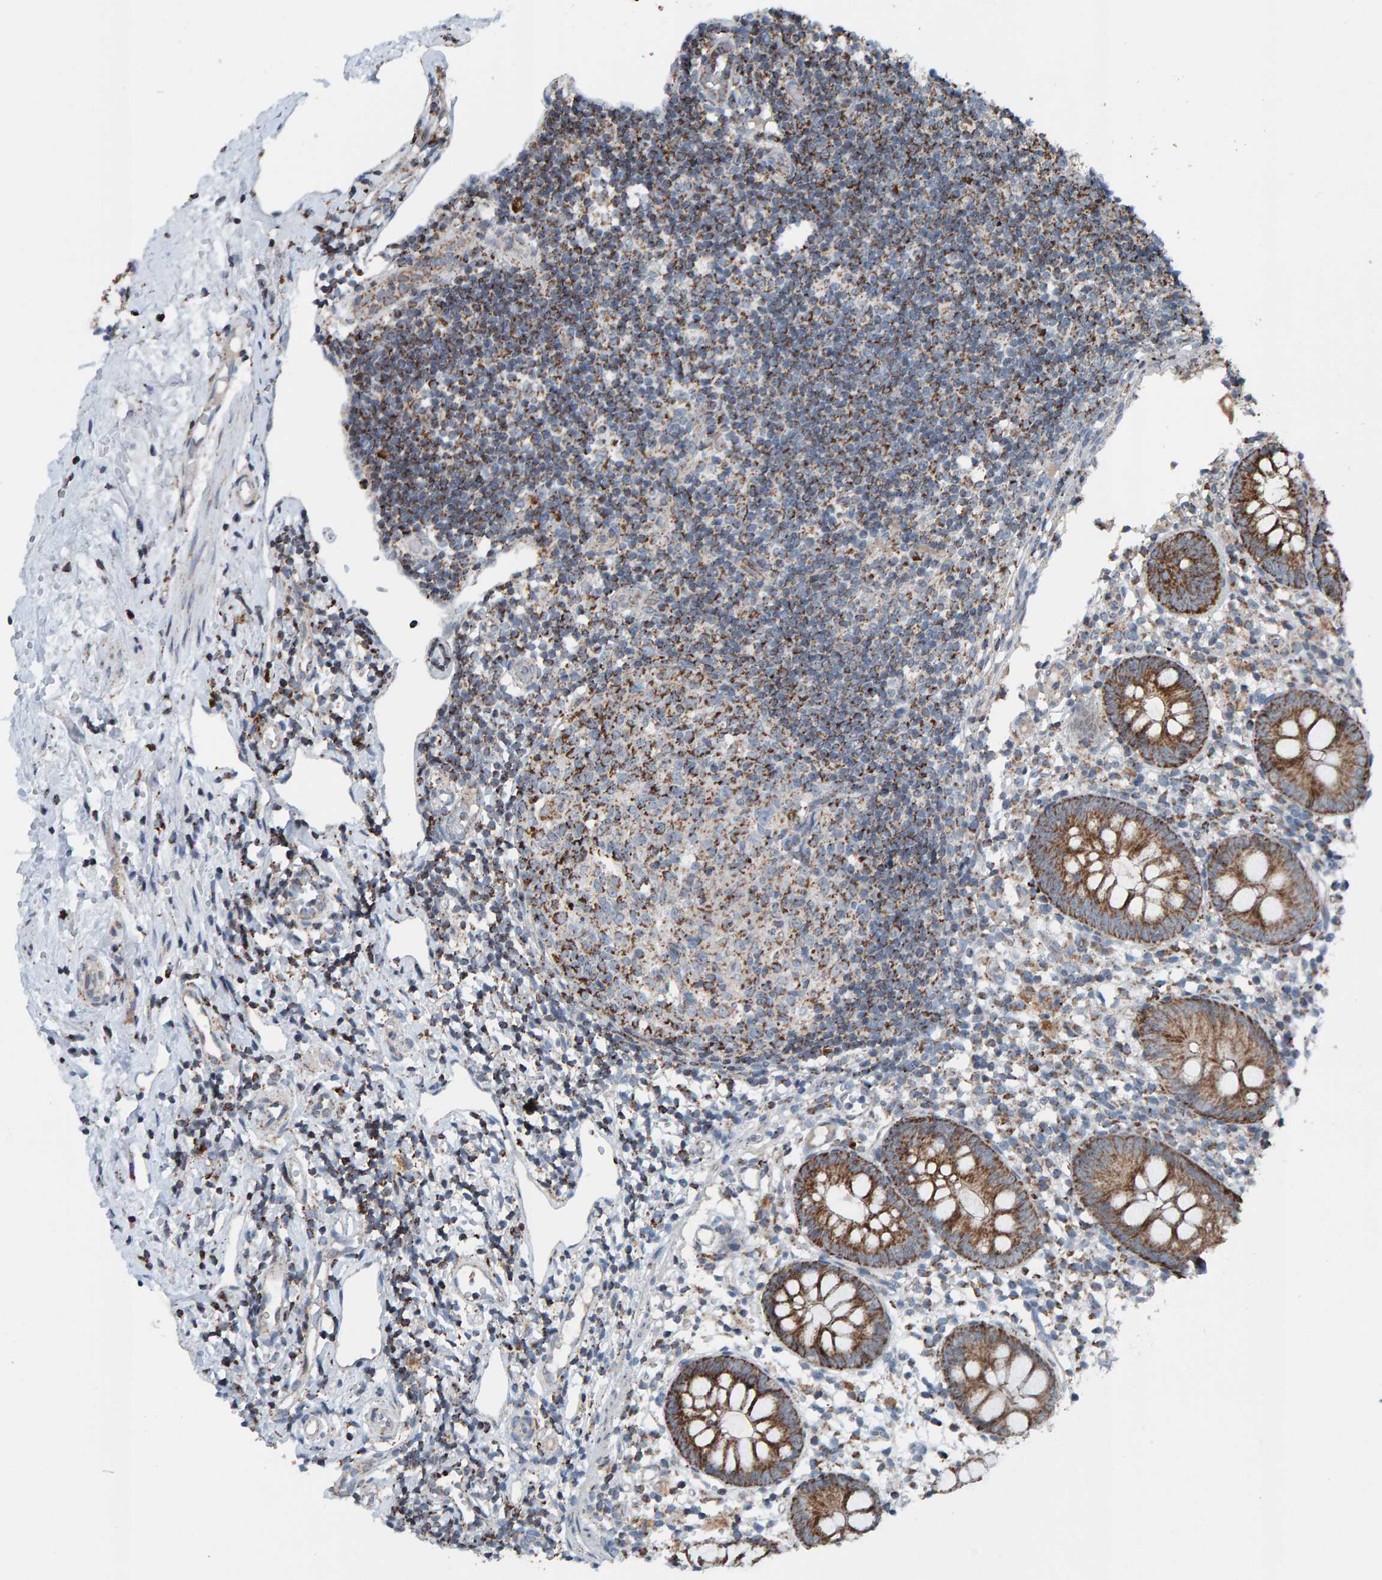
{"staining": {"intensity": "strong", "quantity": ">75%", "location": "cytoplasmic/membranous"}, "tissue": "appendix", "cell_type": "Glandular cells", "image_type": "normal", "snomed": [{"axis": "morphology", "description": "Normal tissue, NOS"}, {"axis": "topography", "description": "Appendix"}], "caption": "IHC micrograph of normal appendix: human appendix stained using IHC reveals high levels of strong protein expression localized specifically in the cytoplasmic/membranous of glandular cells, appearing as a cytoplasmic/membranous brown color.", "gene": "ZNF48", "patient": {"sex": "female", "age": 20}}